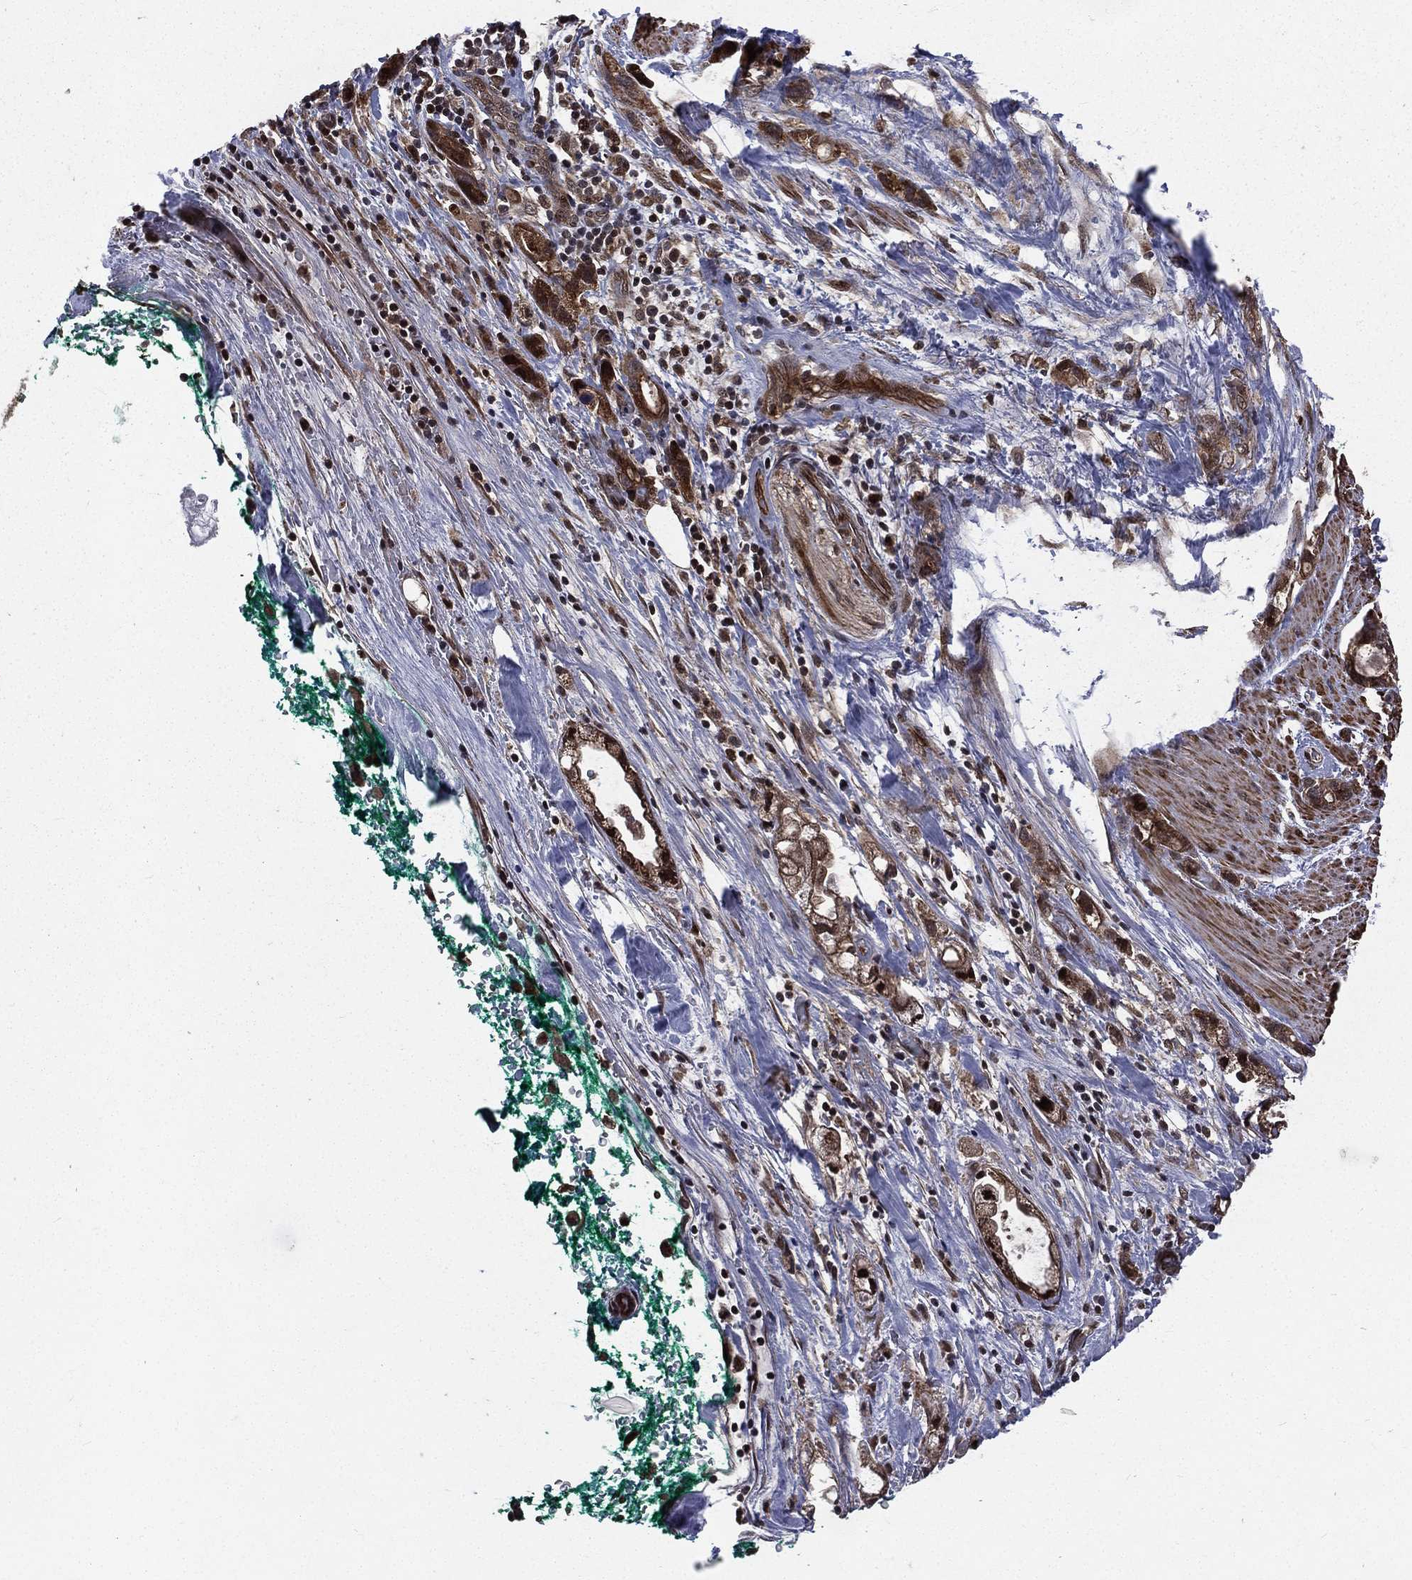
{"staining": {"intensity": "moderate", "quantity": "25%-75%", "location": "cytoplasmic/membranous"}, "tissue": "stomach cancer", "cell_type": "Tumor cells", "image_type": "cancer", "snomed": [{"axis": "morphology", "description": "Adenocarcinoma, NOS"}, {"axis": "topography", "description": "Stomach"}], "caption": "Protein staining reveals moderate cytoplasmic/membranous positivity in about 25%-75% of tumor cells in adenocarcinoma (stomach).", "gene": "LENG8", "patient": {"sex": "male", "age": 63}}